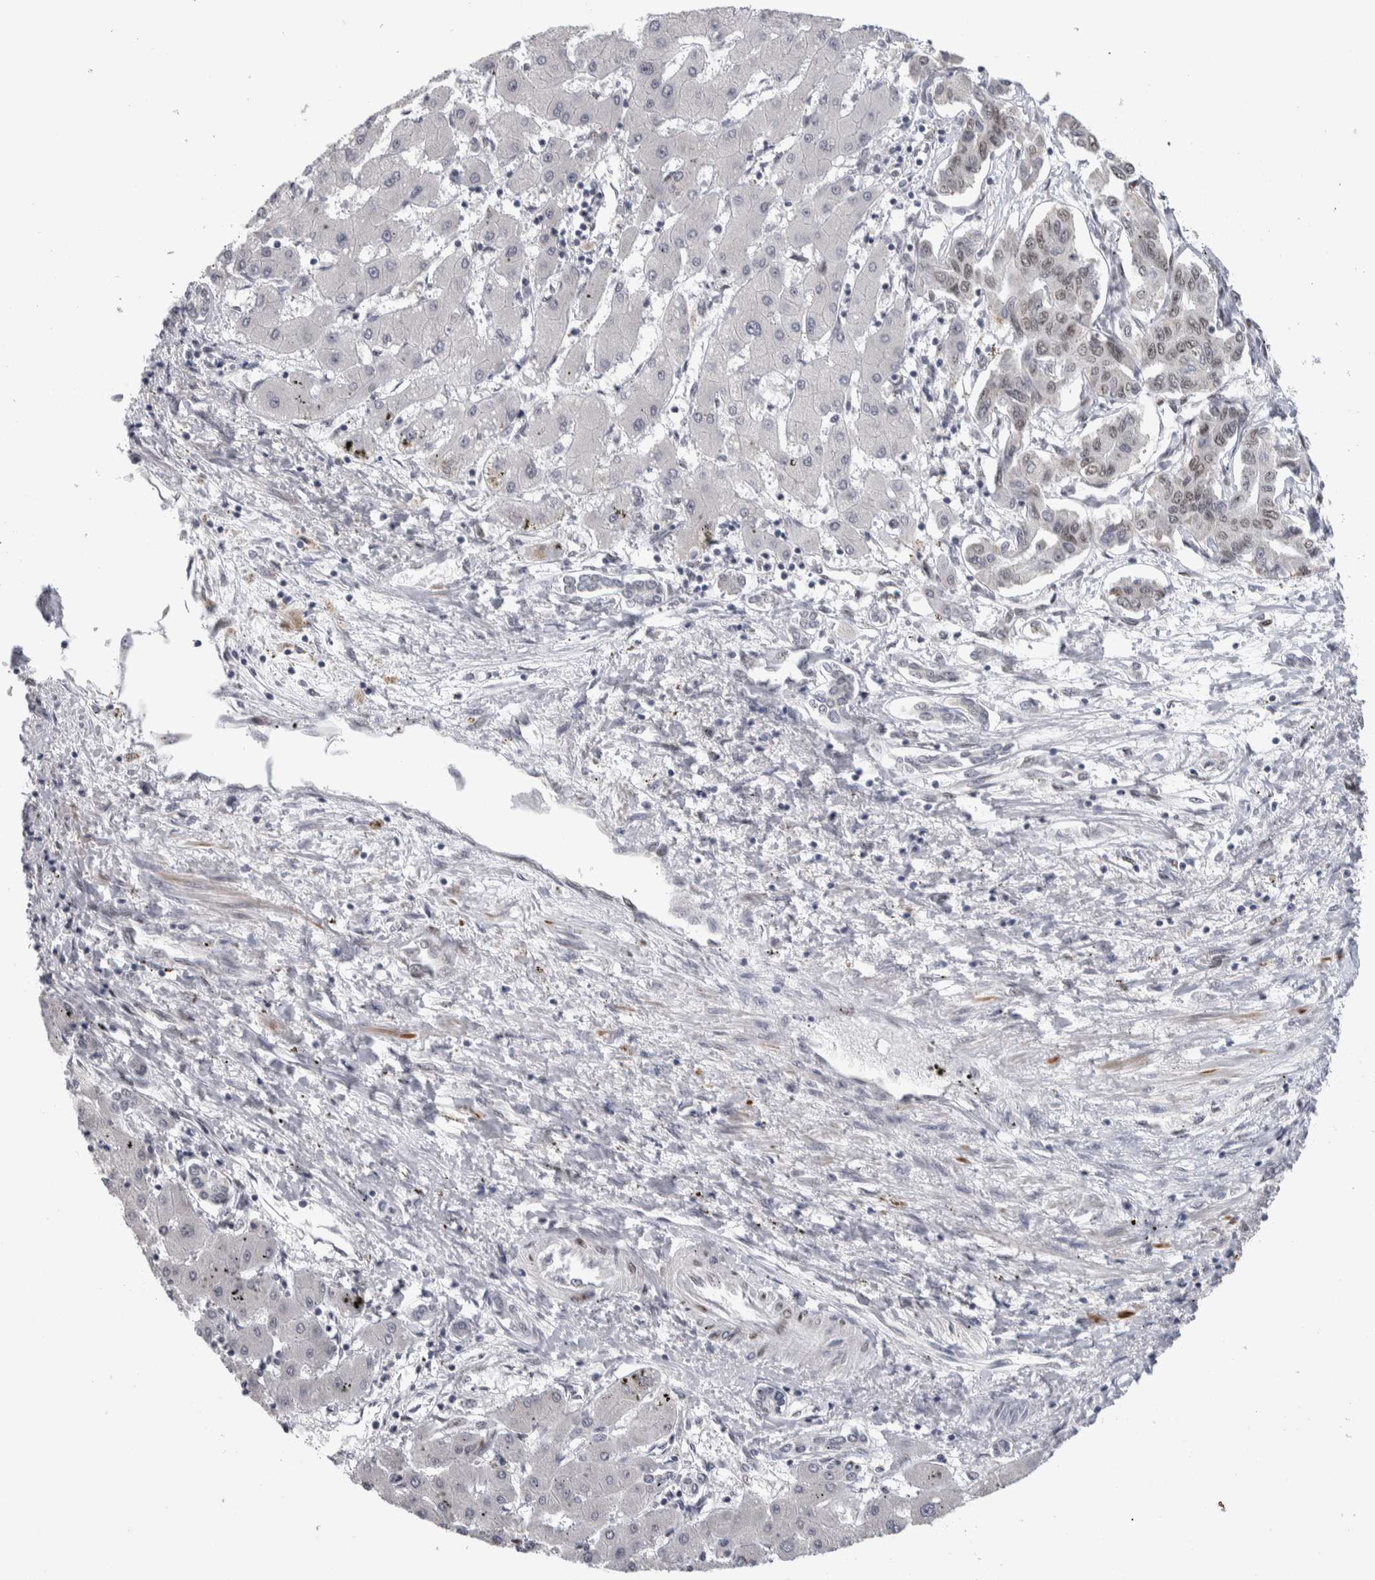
{"staining": {"intensity": "weak", "quantity": "25%-75%", "location": "nuclear"}, "tissue": "liver cancer", "cell_type": "Tumor cells", "image_type": "cancer", "snomed": [{"axis": "morphology", "description": "Cholangiocarcinoma"}, {"axis": "topography", "description": "Liver"}], "caption": "Immunohistochemistry (IHC) micrograph of neoplastic tissue: liver cancer (cholangiocarcinoma) stained using immunohistochemistry reveals low levels of weak protein expression localized specifically in the nuclear of tumor cells, appearing as a nuclear brown color.", "gene": "HEXIM2", "patient": {"sex": "male", "age": 59}}